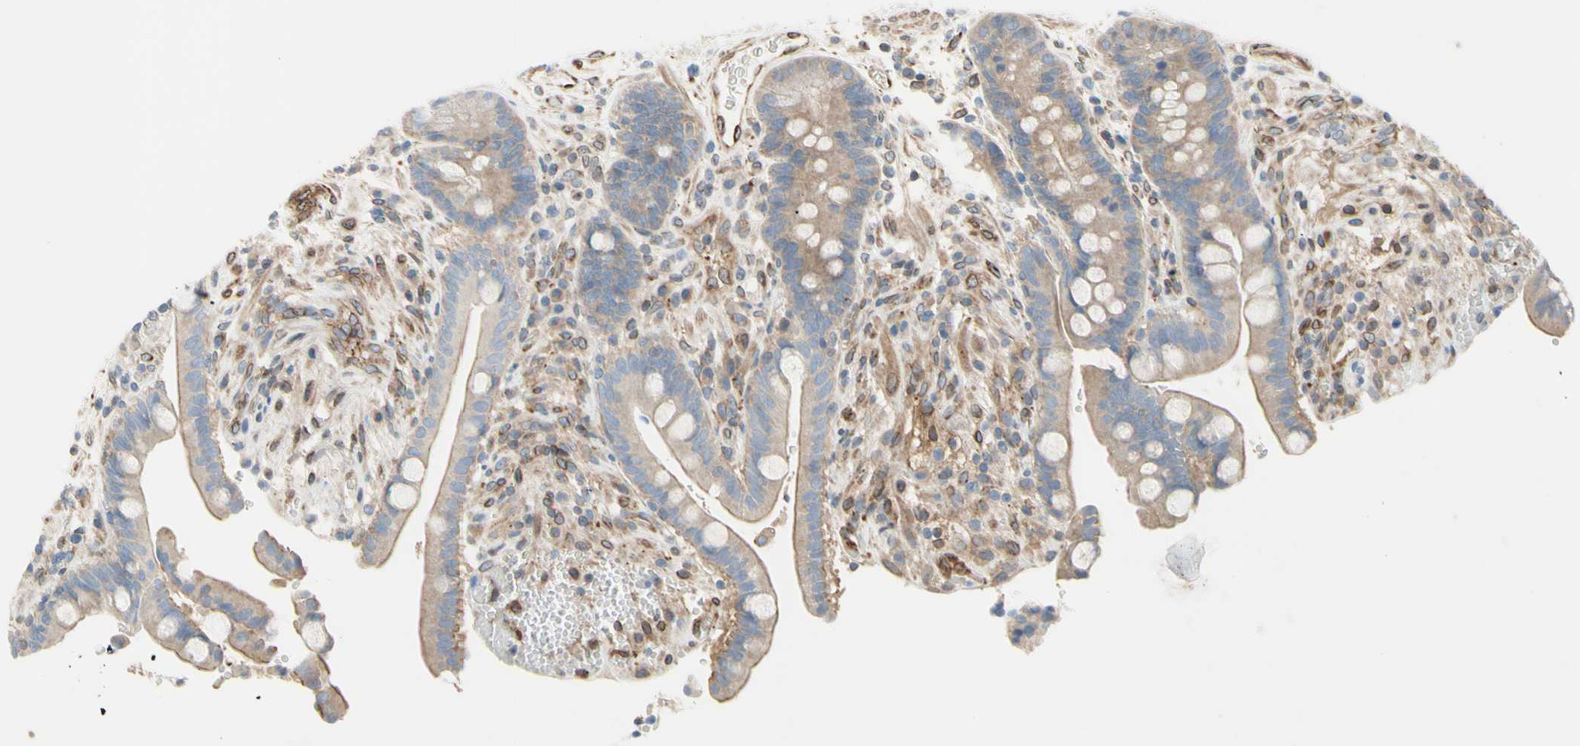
{"staining": {"intensity": "strong", "quantity": ">75%", "location": "cytoplasmic/membranous"}, "tissue": "colon", "cell_type": "Endothelial cells", "image_type": "normal", "snomed": [{"axis": "morphology", "description": "Normal tissue, NOS"}, {"axis": "topography", "description": "Colon"}], "caption": "This is a histology image of immunohistochemistry (IHC) staining of benign colon, which shows strong positivity in the cytoplasmic/membranous of endothelial cells.", "gene": "TRAF2", "patient": {"sex": "male", "age": 73}}